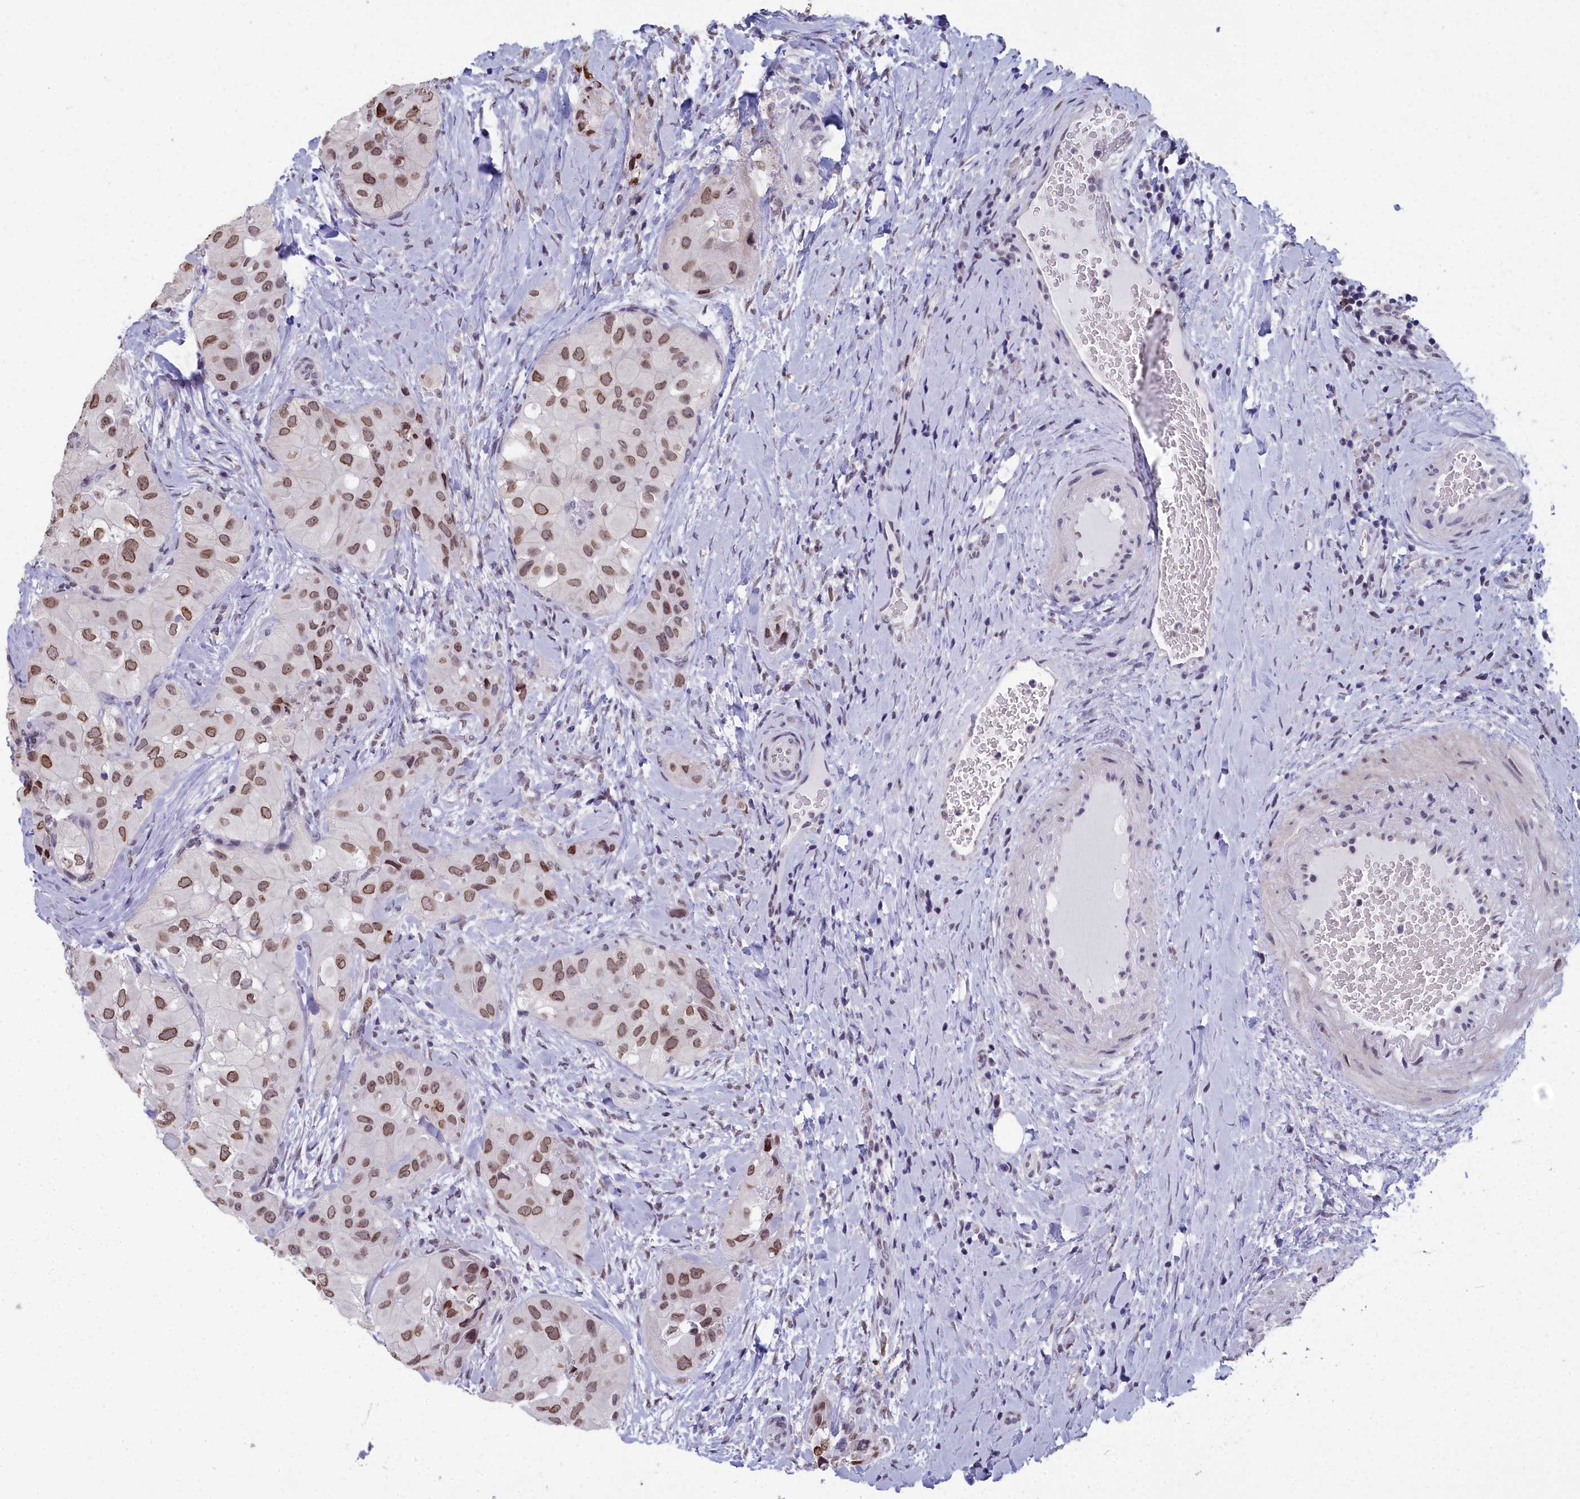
{"staining": {"intensity": "moderate", "quantity": ">75%", "location": "nuclear"}, "tissue": "thyroid cancer", "cell_type": "Tumor cells", "image_type": "cancer", "snomed": [{"axis": "morphology", "description": "Normal tissue, NOS"}, {"axis": "morphology", "description": "Papillary adenocarcinoma, NOS"}, {"axis": "topography", "description": "Thyroid gland"}], "caption": "Immunohistochemical staining of human thyroid cancer displays medium levels of moderate nuclear protein positivity in about >75% of tumor cells. Nuclei are stained in blue.", "gene": "CCDC97", "patient": {"sex": "female", "age": 59}}